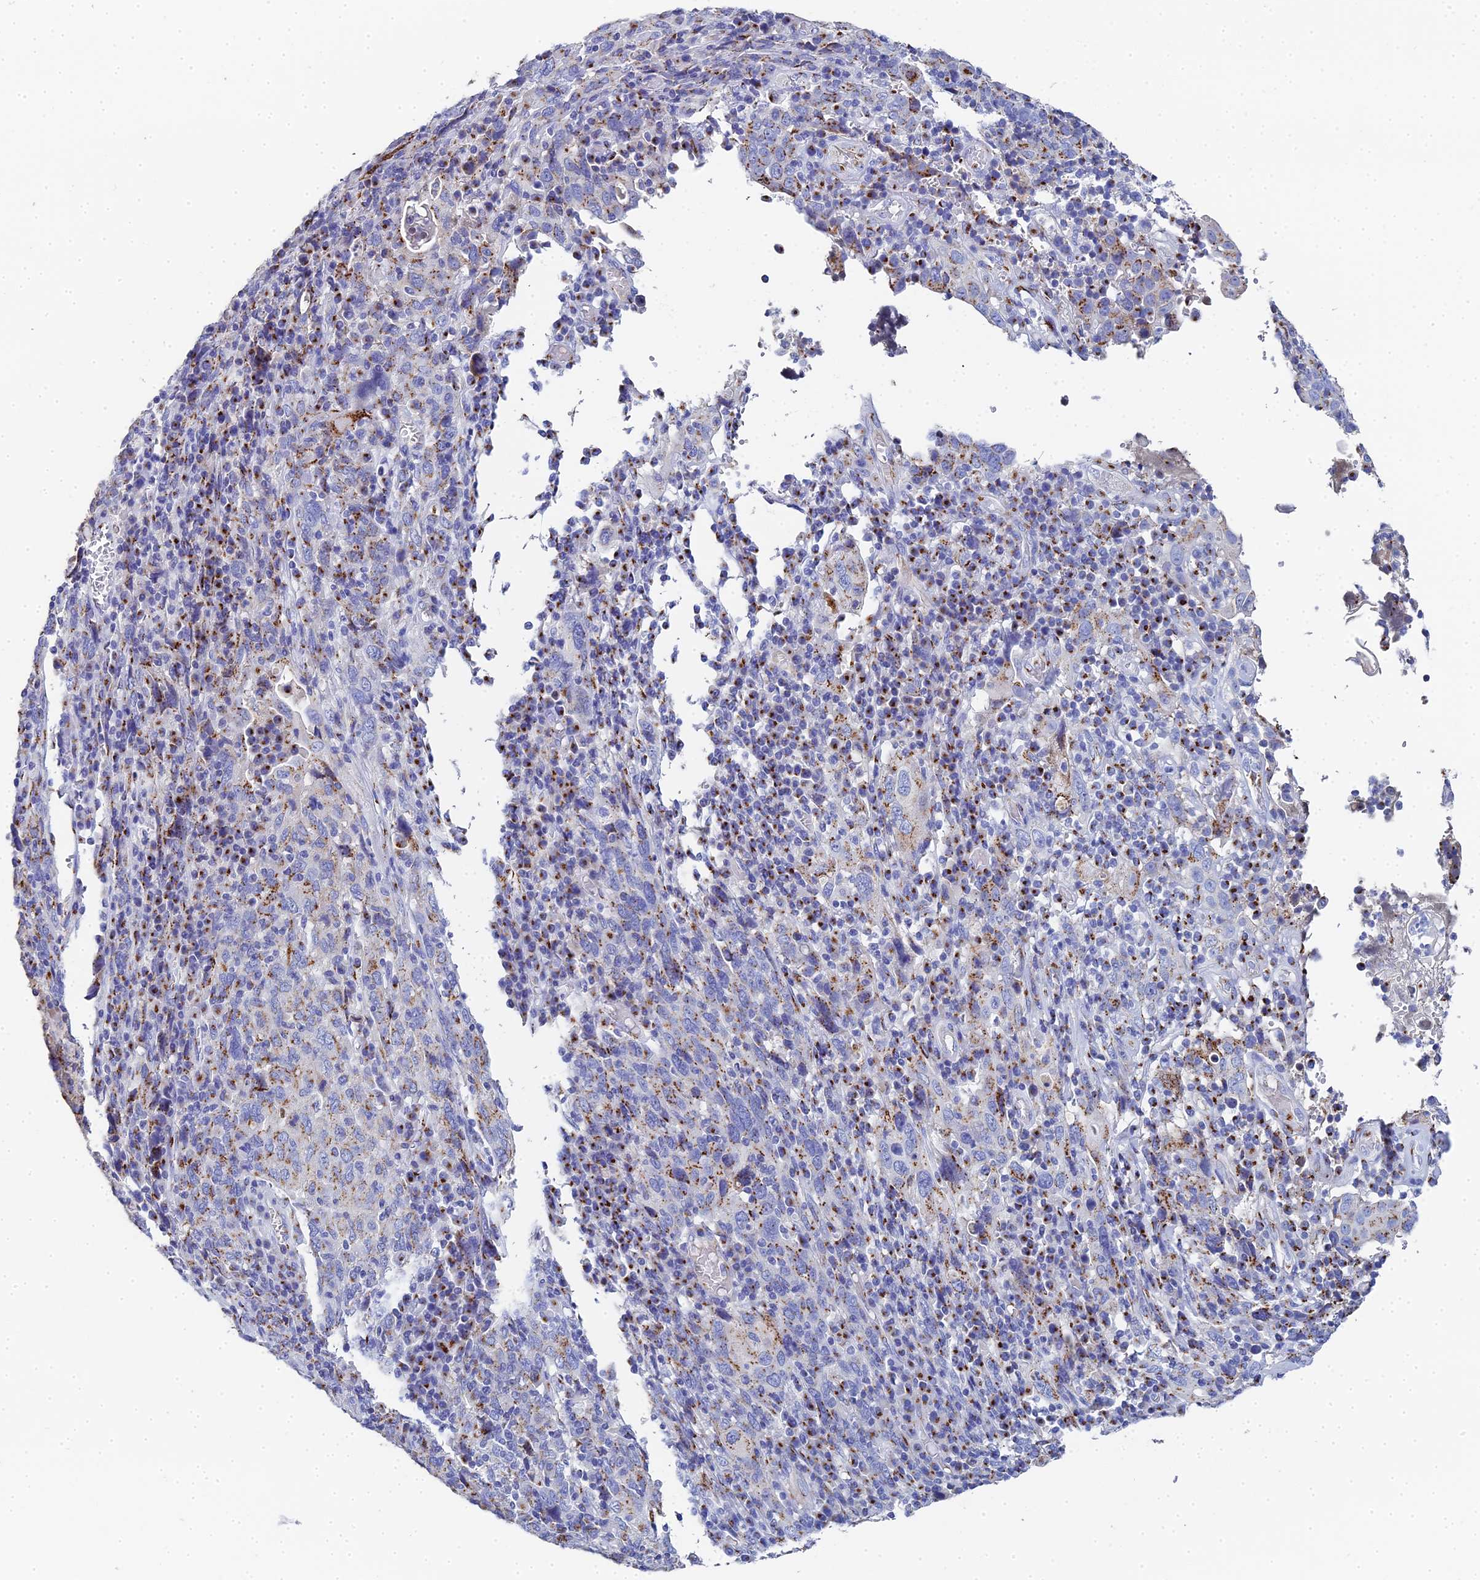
{"staining": {"intensity": "moderate", "quantity": "<25%", "location": "cytoplasmic/membranous"}, "tissue": "cervical cancer", "cell_type": "Tumor cells", "image_type": "cancer", "snomed": [{"axis": "morphology", "description": "Squamous cell carcinoma, NOS"}, {"axis": "topography", "description": "Cervix"}], "caption": "Immunohistochemical staining of cervical squamous cell carcinoma exhibits low levels of moderate cytoplasmic/membranous positivity in approximately <25% of tumor cells.", "gene": "ENSG00000268674", "patient": {"sex": "female", "age": 46}}